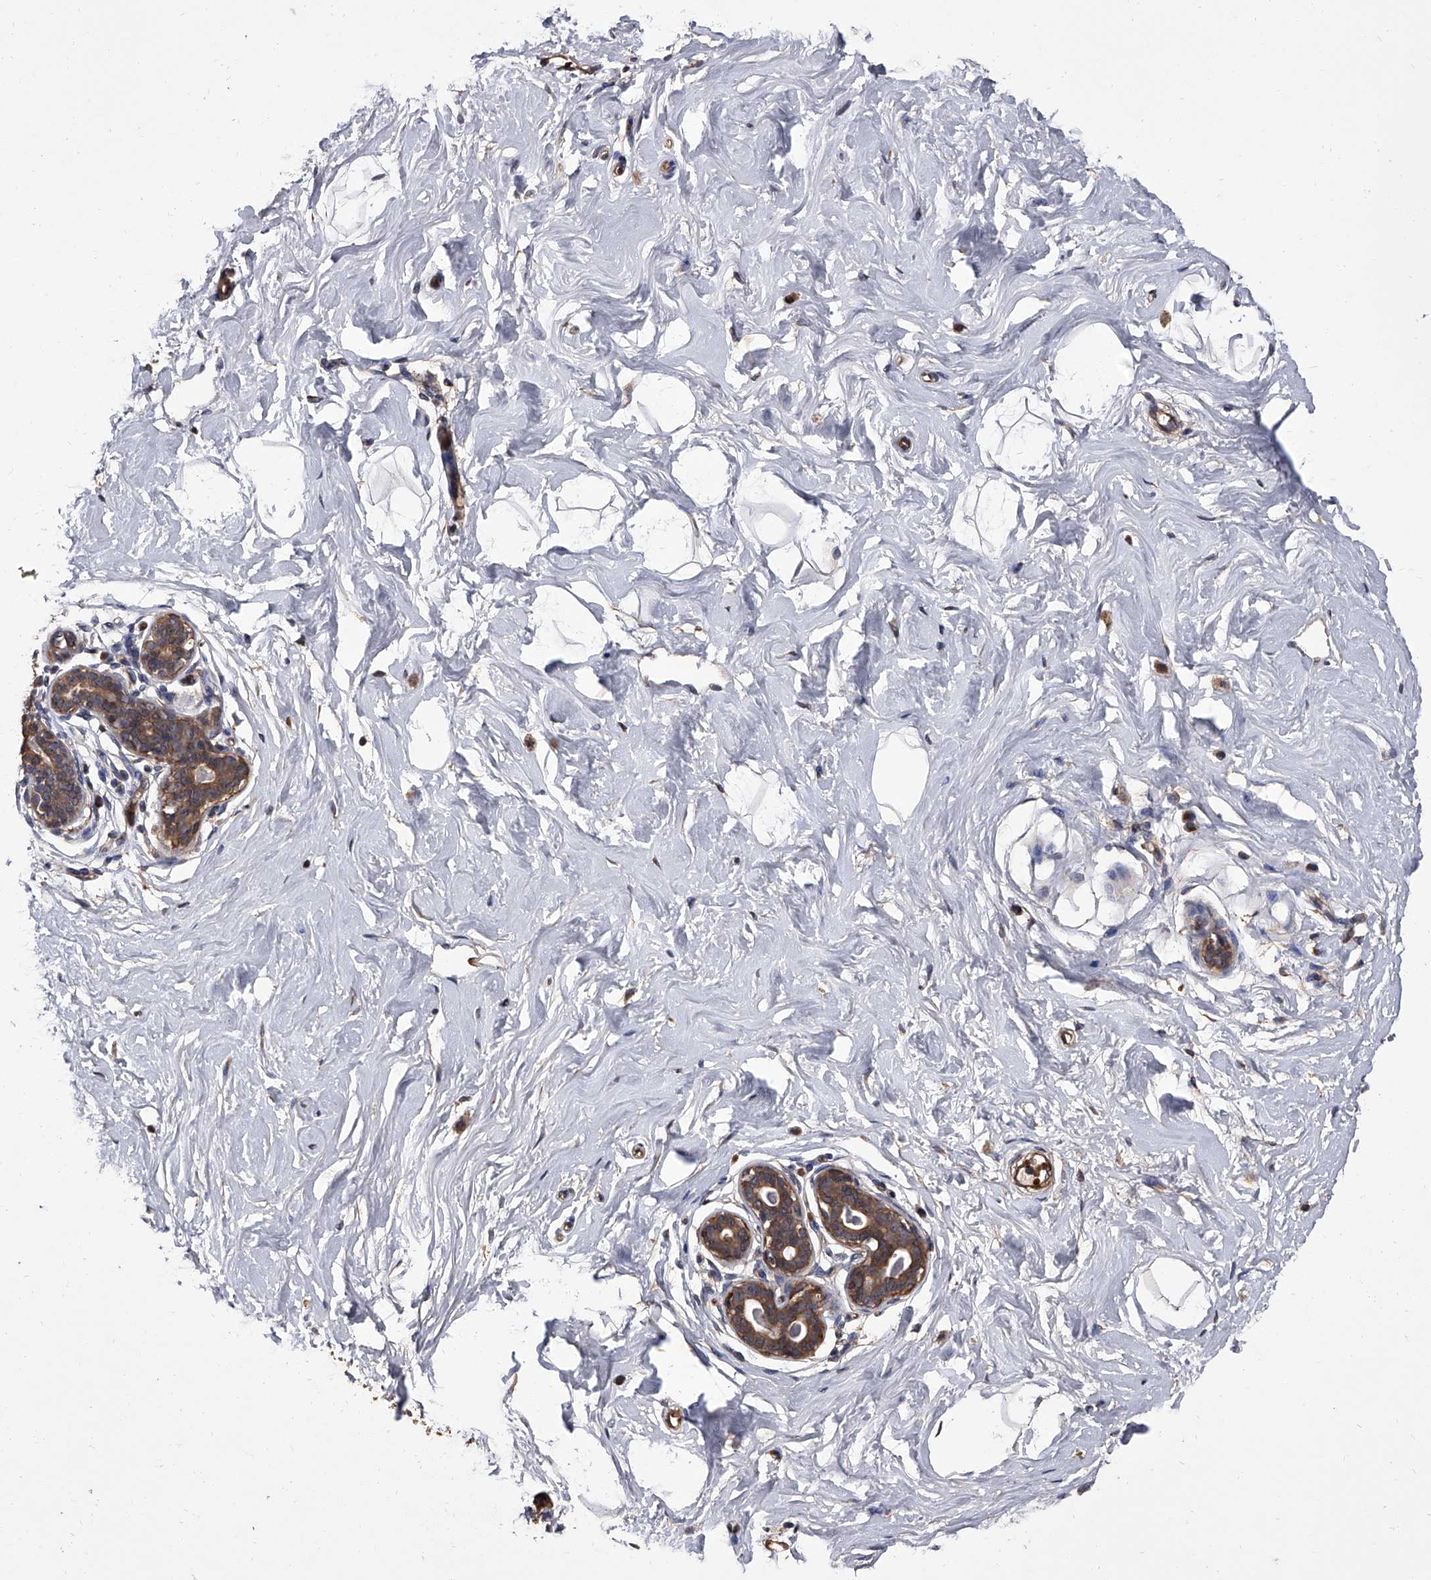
{"staining": {"intensity": "negative", "quantity": "none", "location": "none"}, "tissue": "breast", "cell_type": "Adipocytes", "image_type": "normal", "snomed": [{"axis": "morphology", "description": "Normal tissue, NOS"}, {"axis": "morphology", "description": "Adenoma, NOS"}, {"axis": "topography", "description": "Breast"}], "caption": "Immunohistochemistry (IHC) of normal human breast demonstrates no positivity in adipocytes. (DAB (3,3'-diaminobenzidine) immunohistochemistry, high magnification).", "gene": "STK36", "patient": {"sex": "female", "age": 23}}